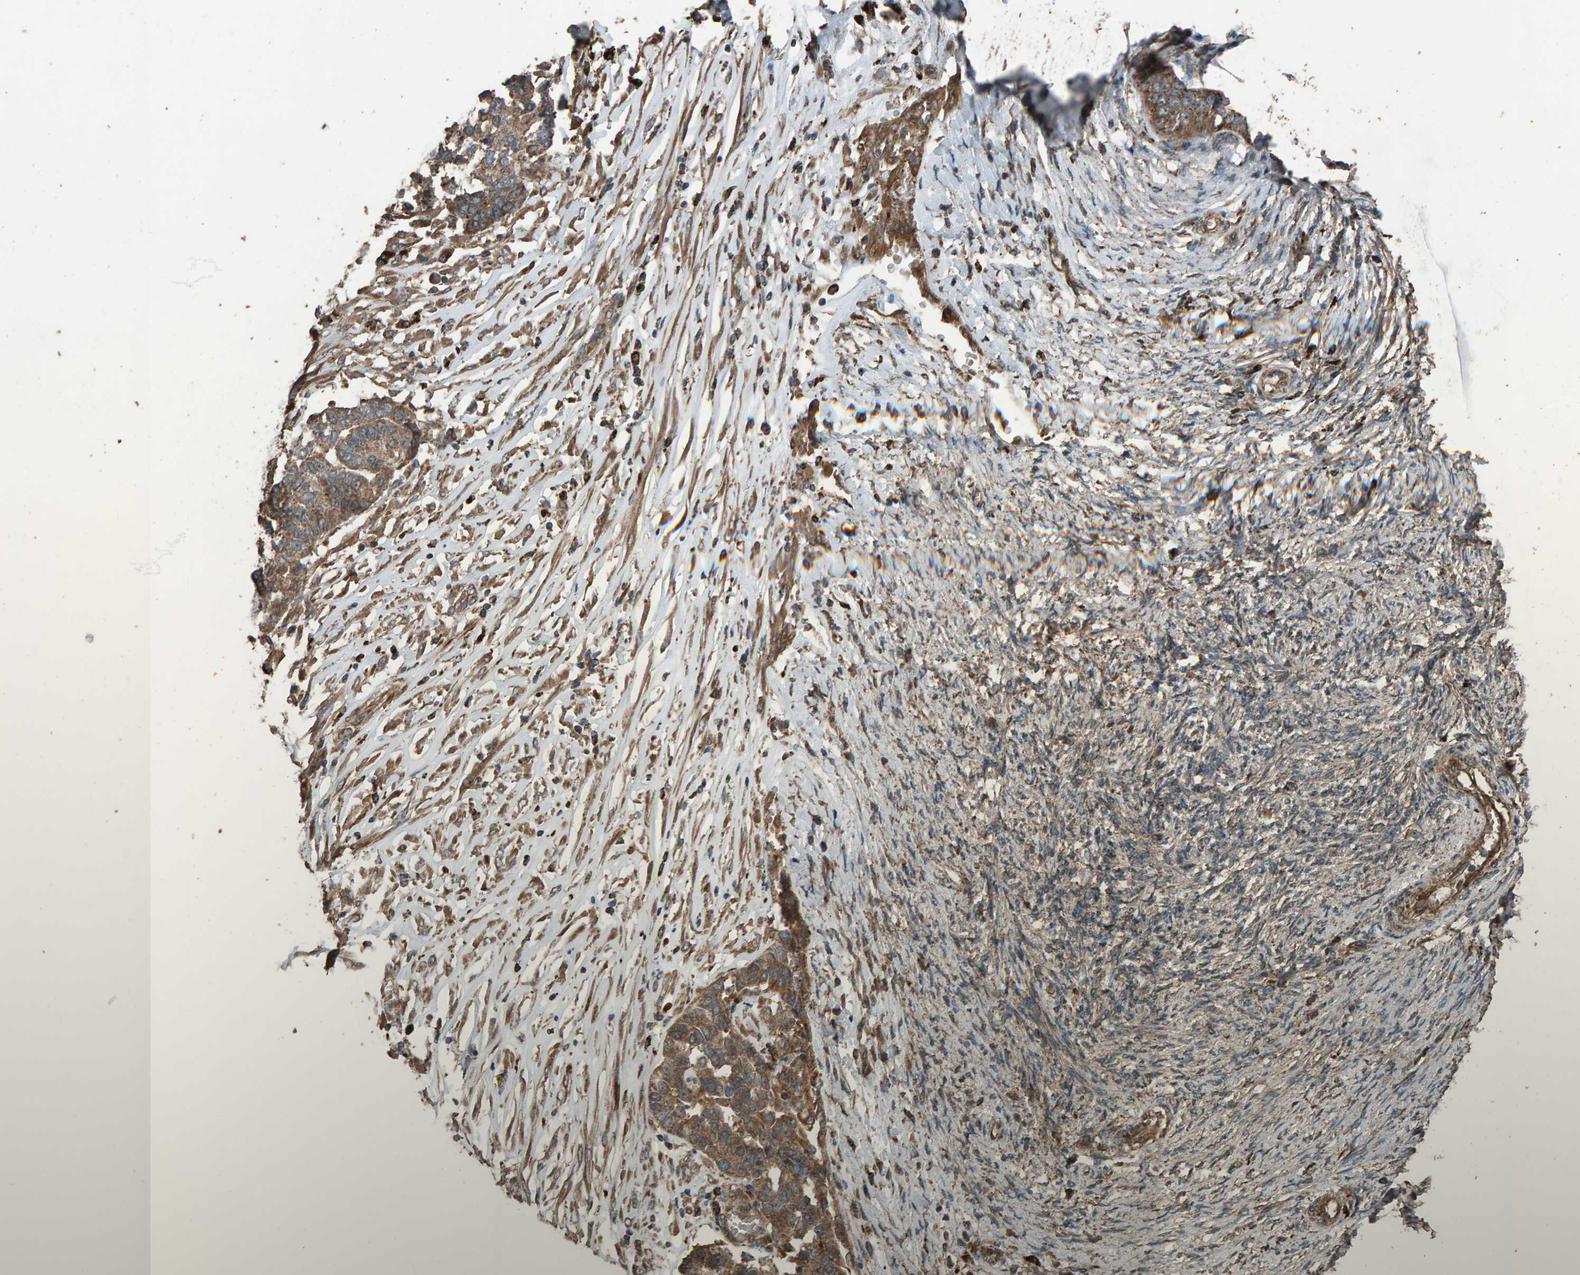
{"staining": {"intensity": "moderate", "quantity": ">75%", "location": "cytoplasmic/membranous"}, "tissue": "ovarian cancer", "cell_type": "Tumor cells", "image_type": "cancer", "snomed": [{"axis": "morphology", "description": "Cystadenocarcinoma, serous, NOS"}, {"axis": "topography", "description": "Ovary"}], "caption": "This is an image of IHC staining of ovarian serous cystadenocarcinoma, which shows moderate positivity in the cytoplasmic/membranous of tumor cells.", "gene": "DUS1L", "patient": {"sex": "female", "age": 44}}